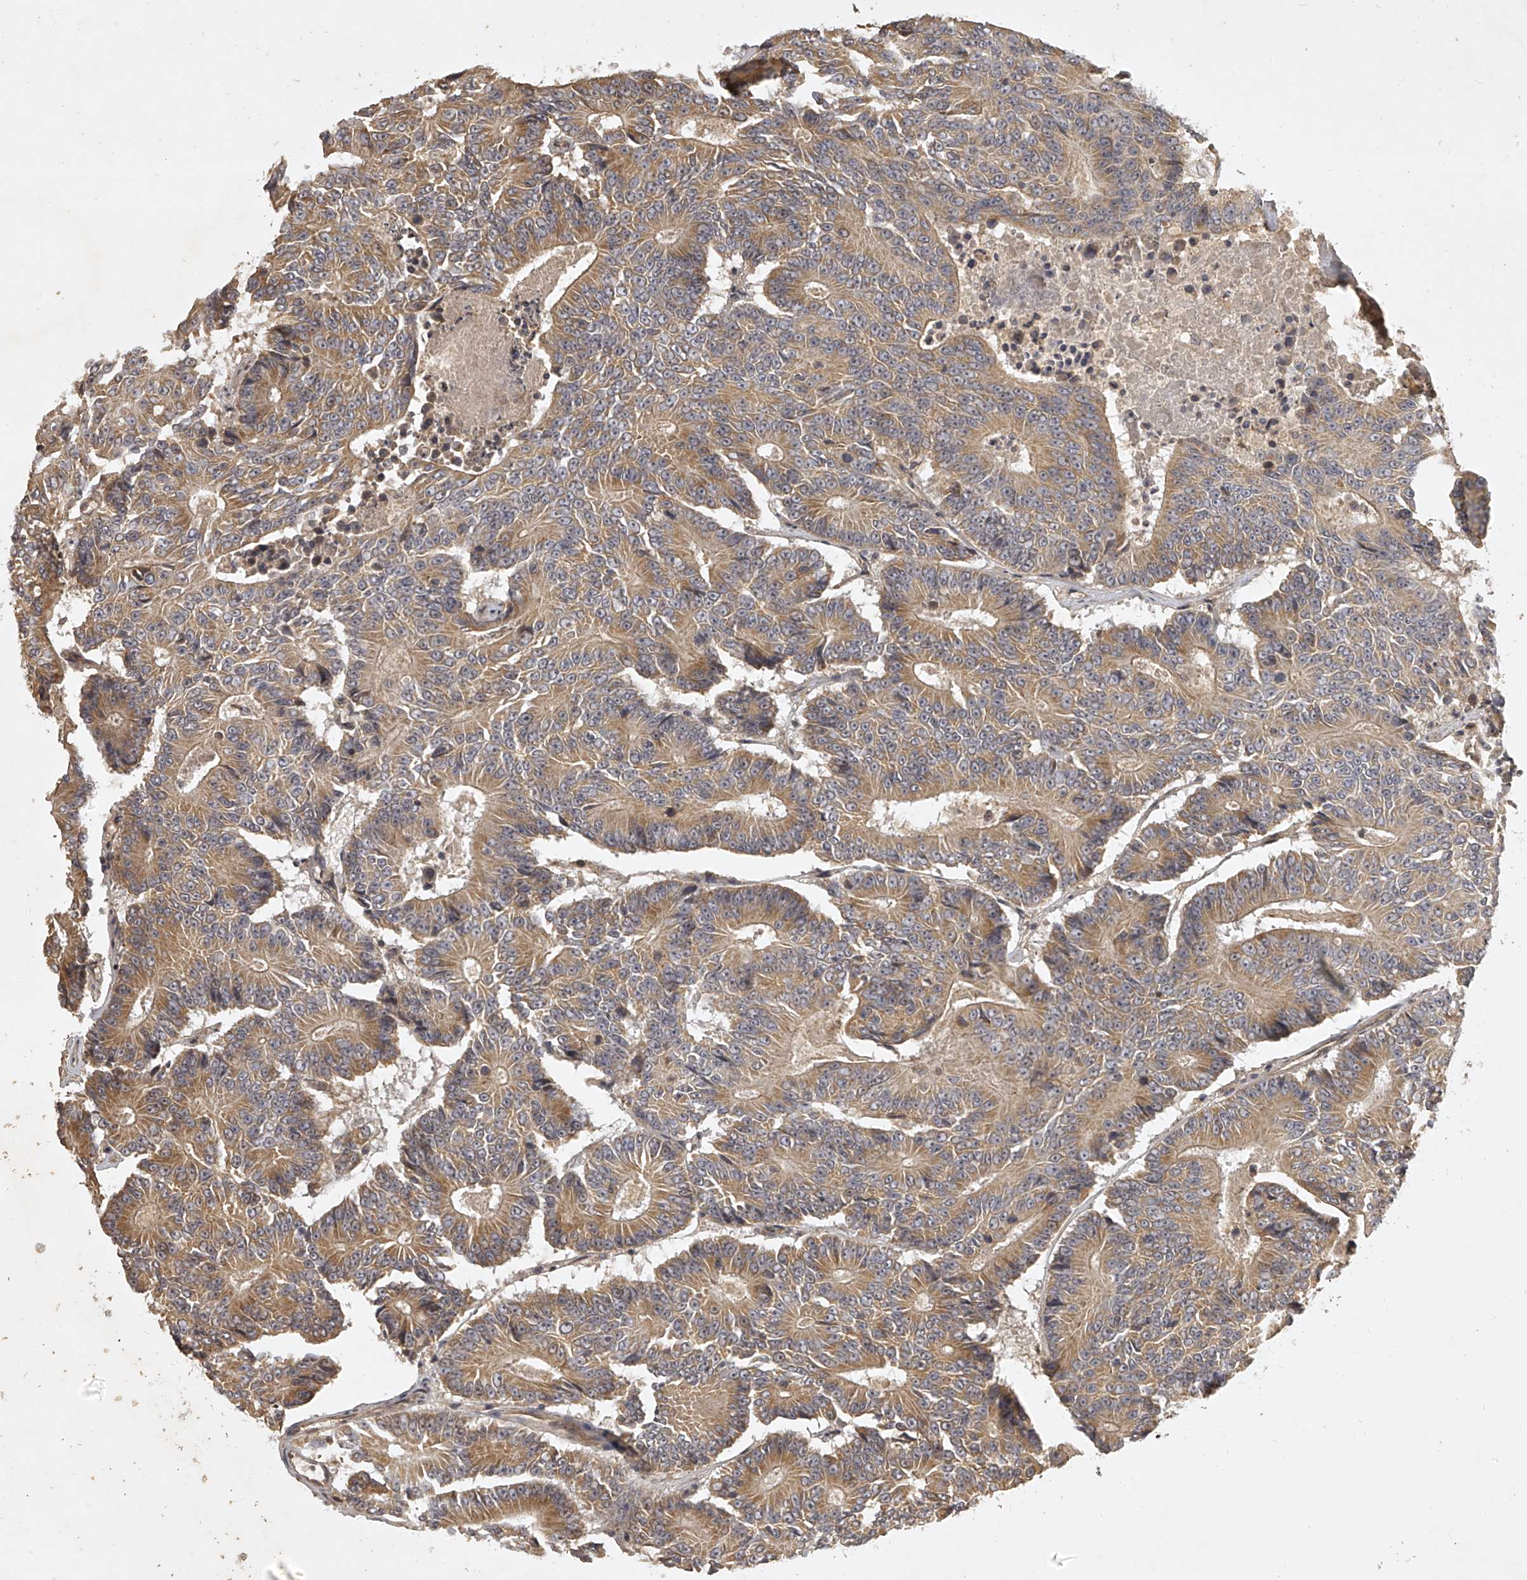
{"staining": {"intensity": "moderate", "quantity": ">75%", "location": "cytoplasmic/membranous"}, "tissue": "colorectal cancer", "cell_type": "Tumor cells", "image_type": "cancer", "snomed": [{"axis": "morphology", "description": "Adenocarcinoma, NOS"}, {"axis": "topography", "description": "Colon"}], "caption": "Moderate cytoplasmic/membranous staining for a protein is identified in approximately >75% of tumor cells of colorectal cancer (adenocarcinoma) using IHC.", "gene": "NFS1", "patient": {"sex": "male", "age": 83}}